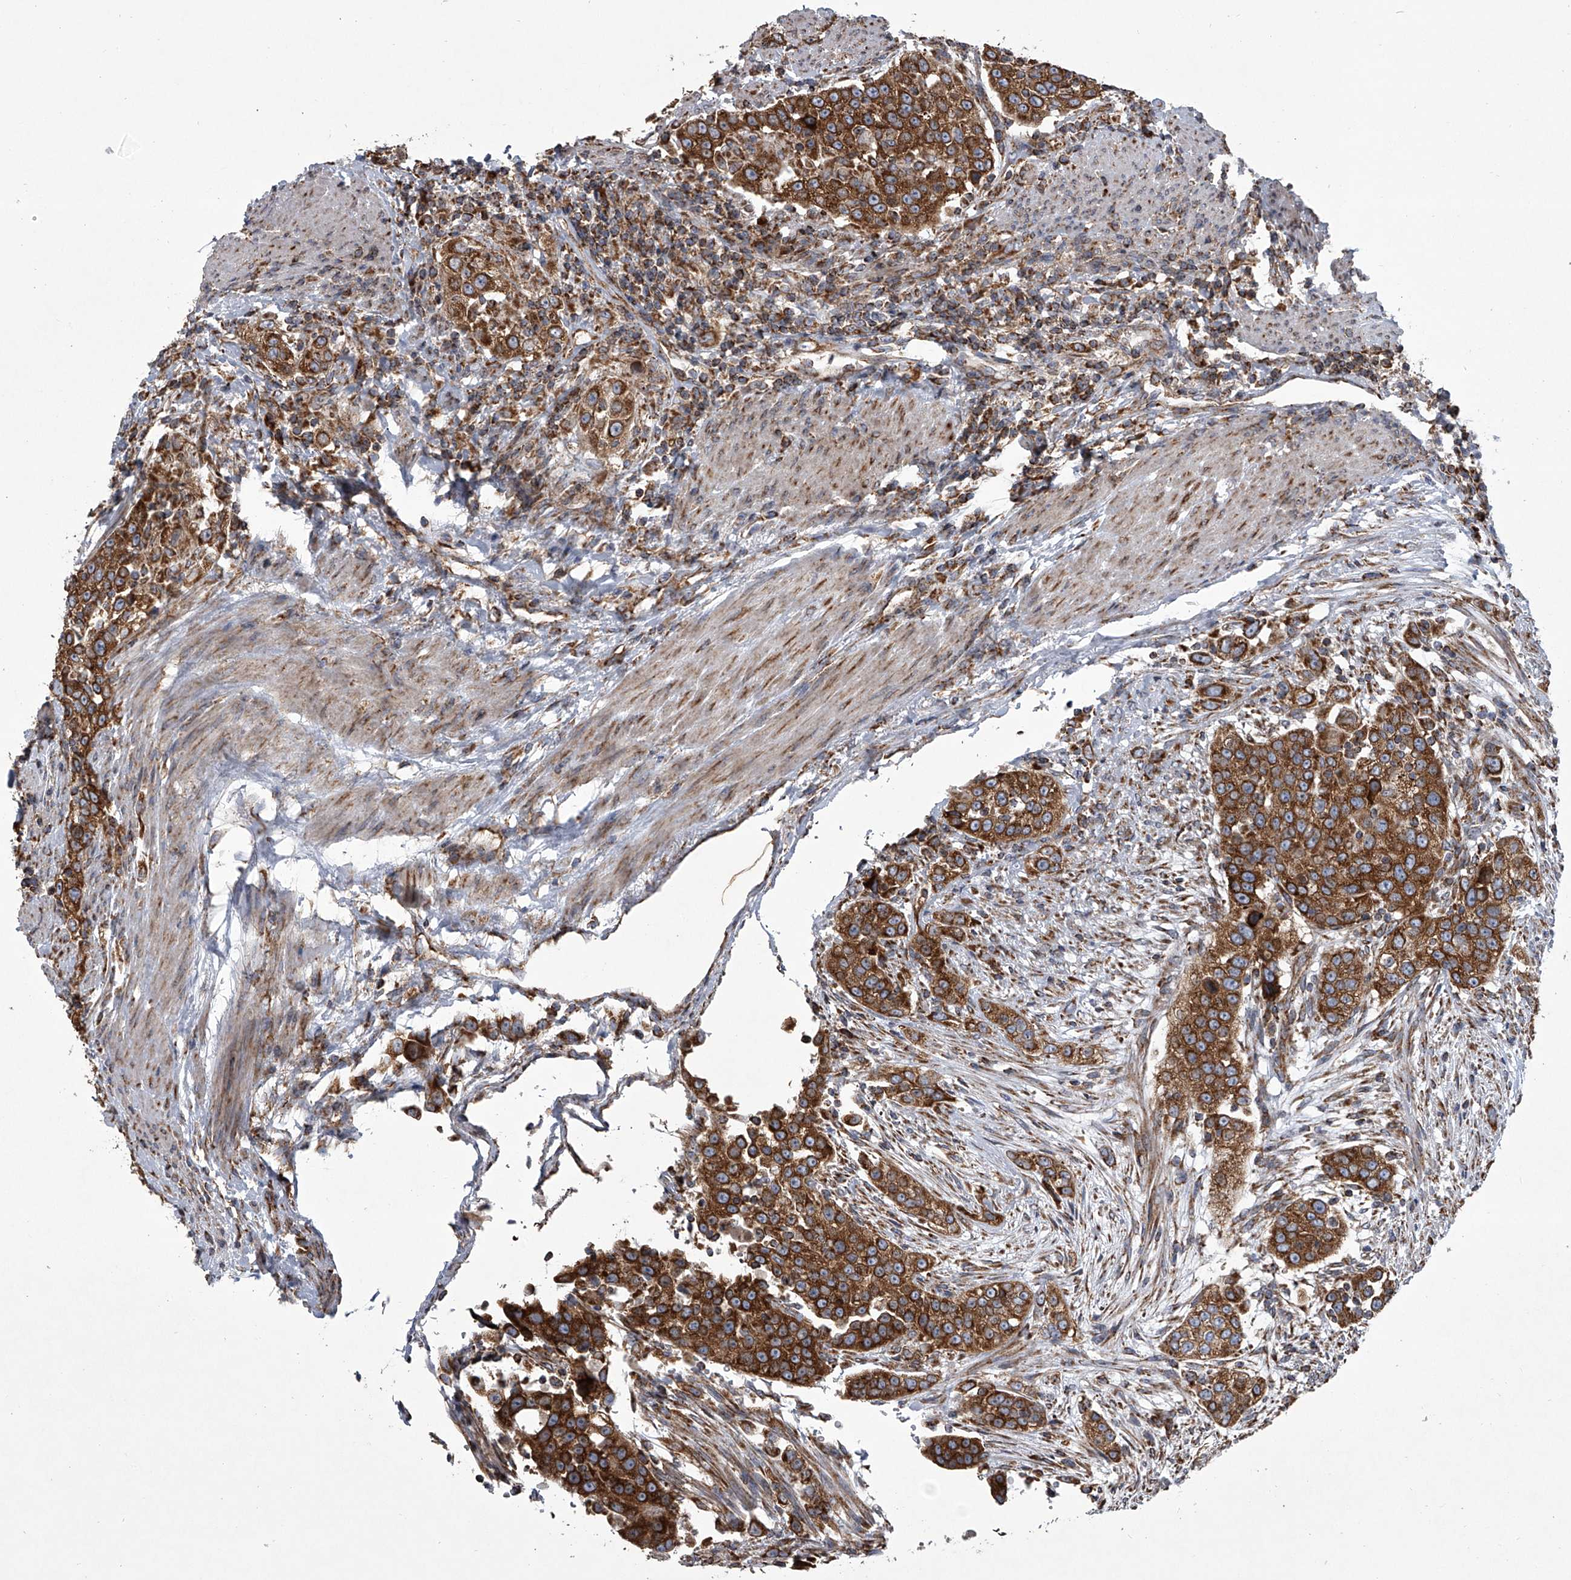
{"staining": {"intensity": "strong", "quantity": ">75%", "location": "cytoplasmic/membranous"}, "tissue": "urothelial cancer", "cell_type": "Tumor cells", "image_type": "cancer", "snomed": [{"axis": "morphology", "description": "Urothelial carcinoma, High grade"}, {"axis": "topography", "description": "Urinary bladder"}], "caption": "Immunohistochemistry of urothelial carcinoma (high-grade) demonstrates high levels of strong cytoplasmic/membranous positivity in about >75% of tumor cells.", "gene": "ZC3H15", "patient": {"sex": "female", "age": 80}}